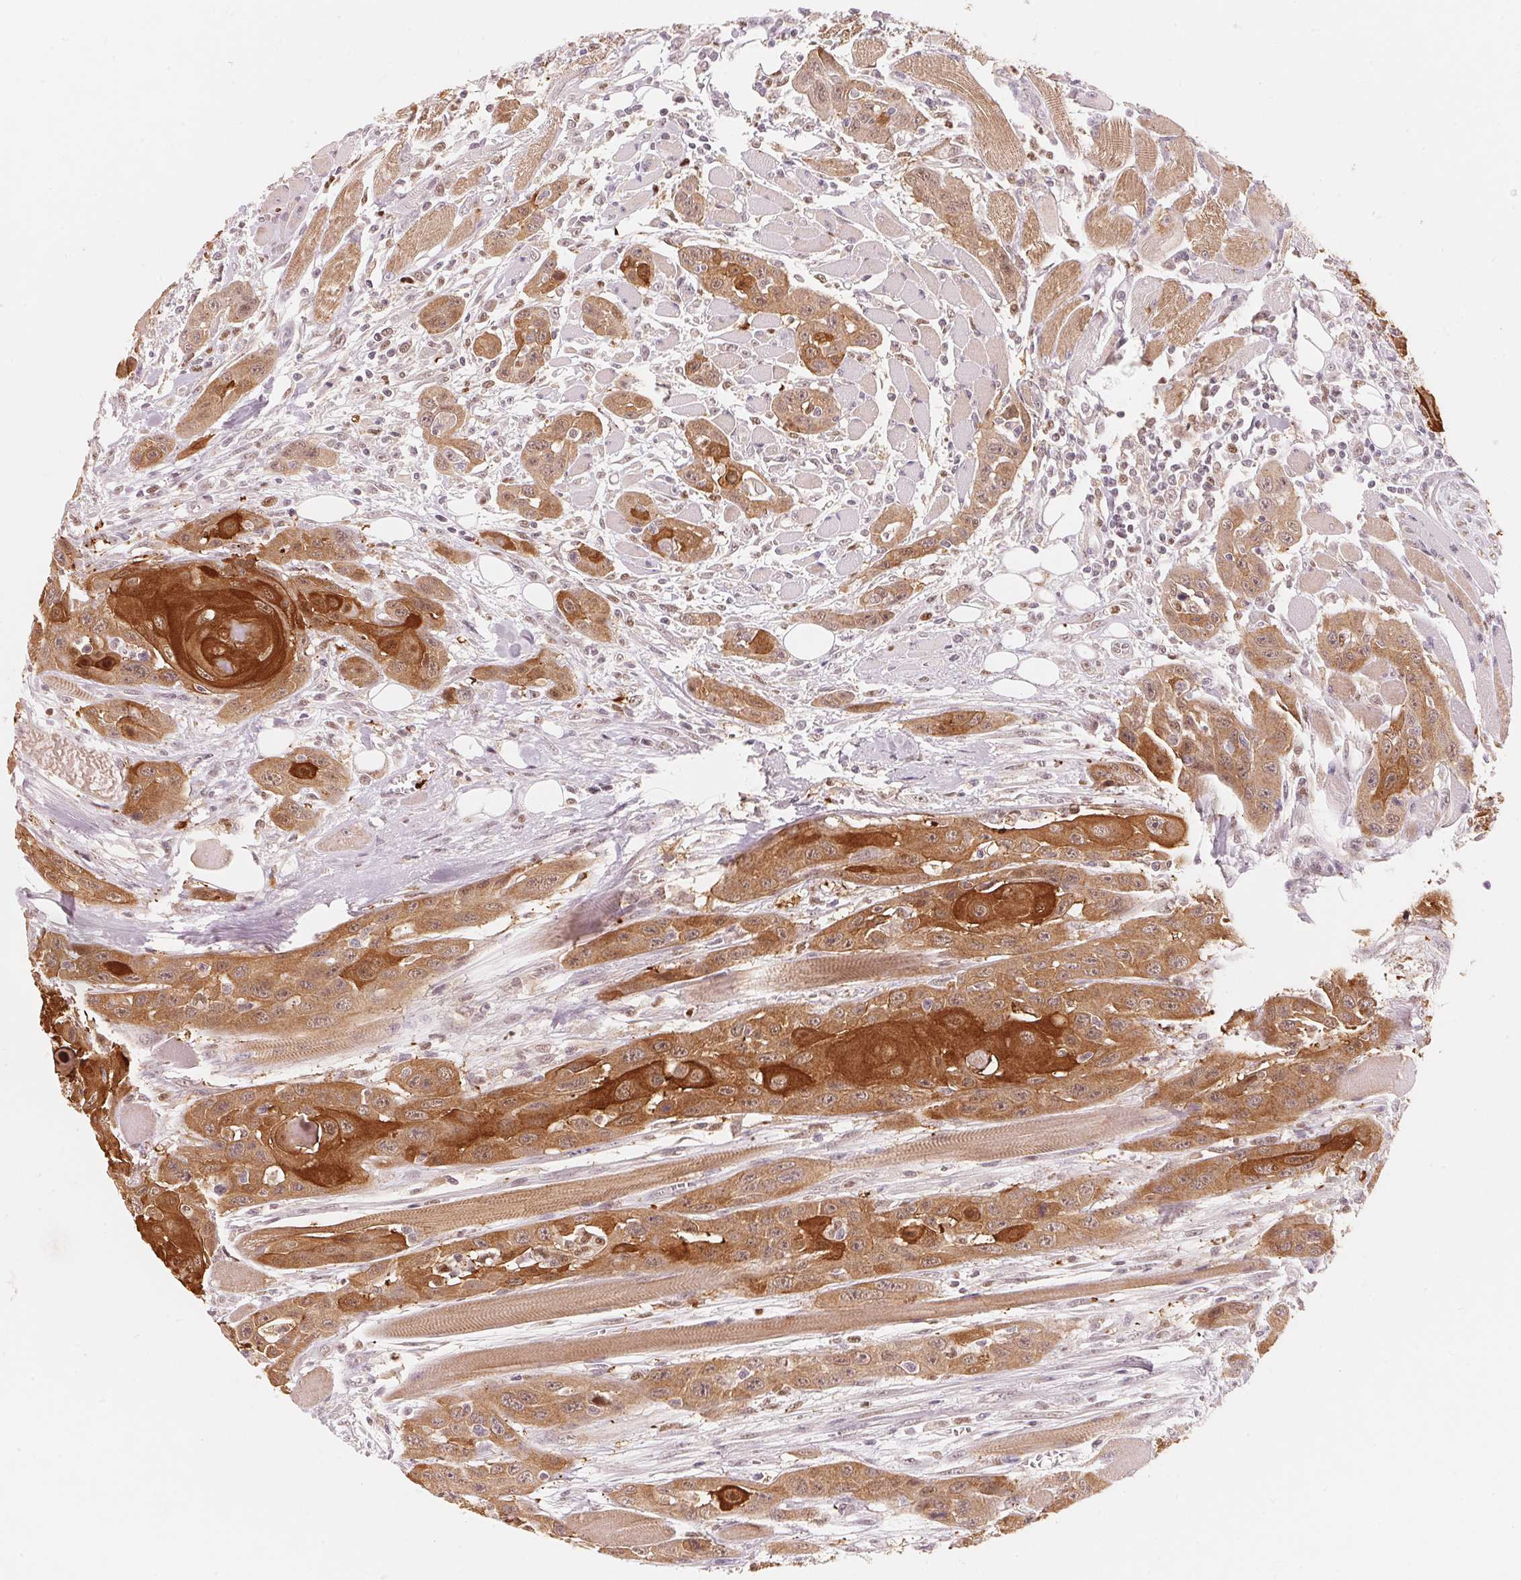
{"staining": {"intensity": "strong", "quantity": ">75%", "location": "cytoplasmic/membranous"}, "tissue": "head and neck cancer", "cell_type": "Tumor cells", "image_type": "cancer", "snomed": [{"axis": "morphology", "description": "Squamous cell carcinoma, NOS"}, {"axis": "topography", "description": "Head-Neck"}], "caption": "IHC photomicrograph of neoplastic tissue: human head and neck cancer stained using IHC shows high levels of strong protein expression localized specifically in the cytoplasmic/membranous of tumor cells, appearing as a cytoplasmic/membranous brown color.", "gene": "ARHGAP22", "patient": {"sex": "female", "age": 80}}